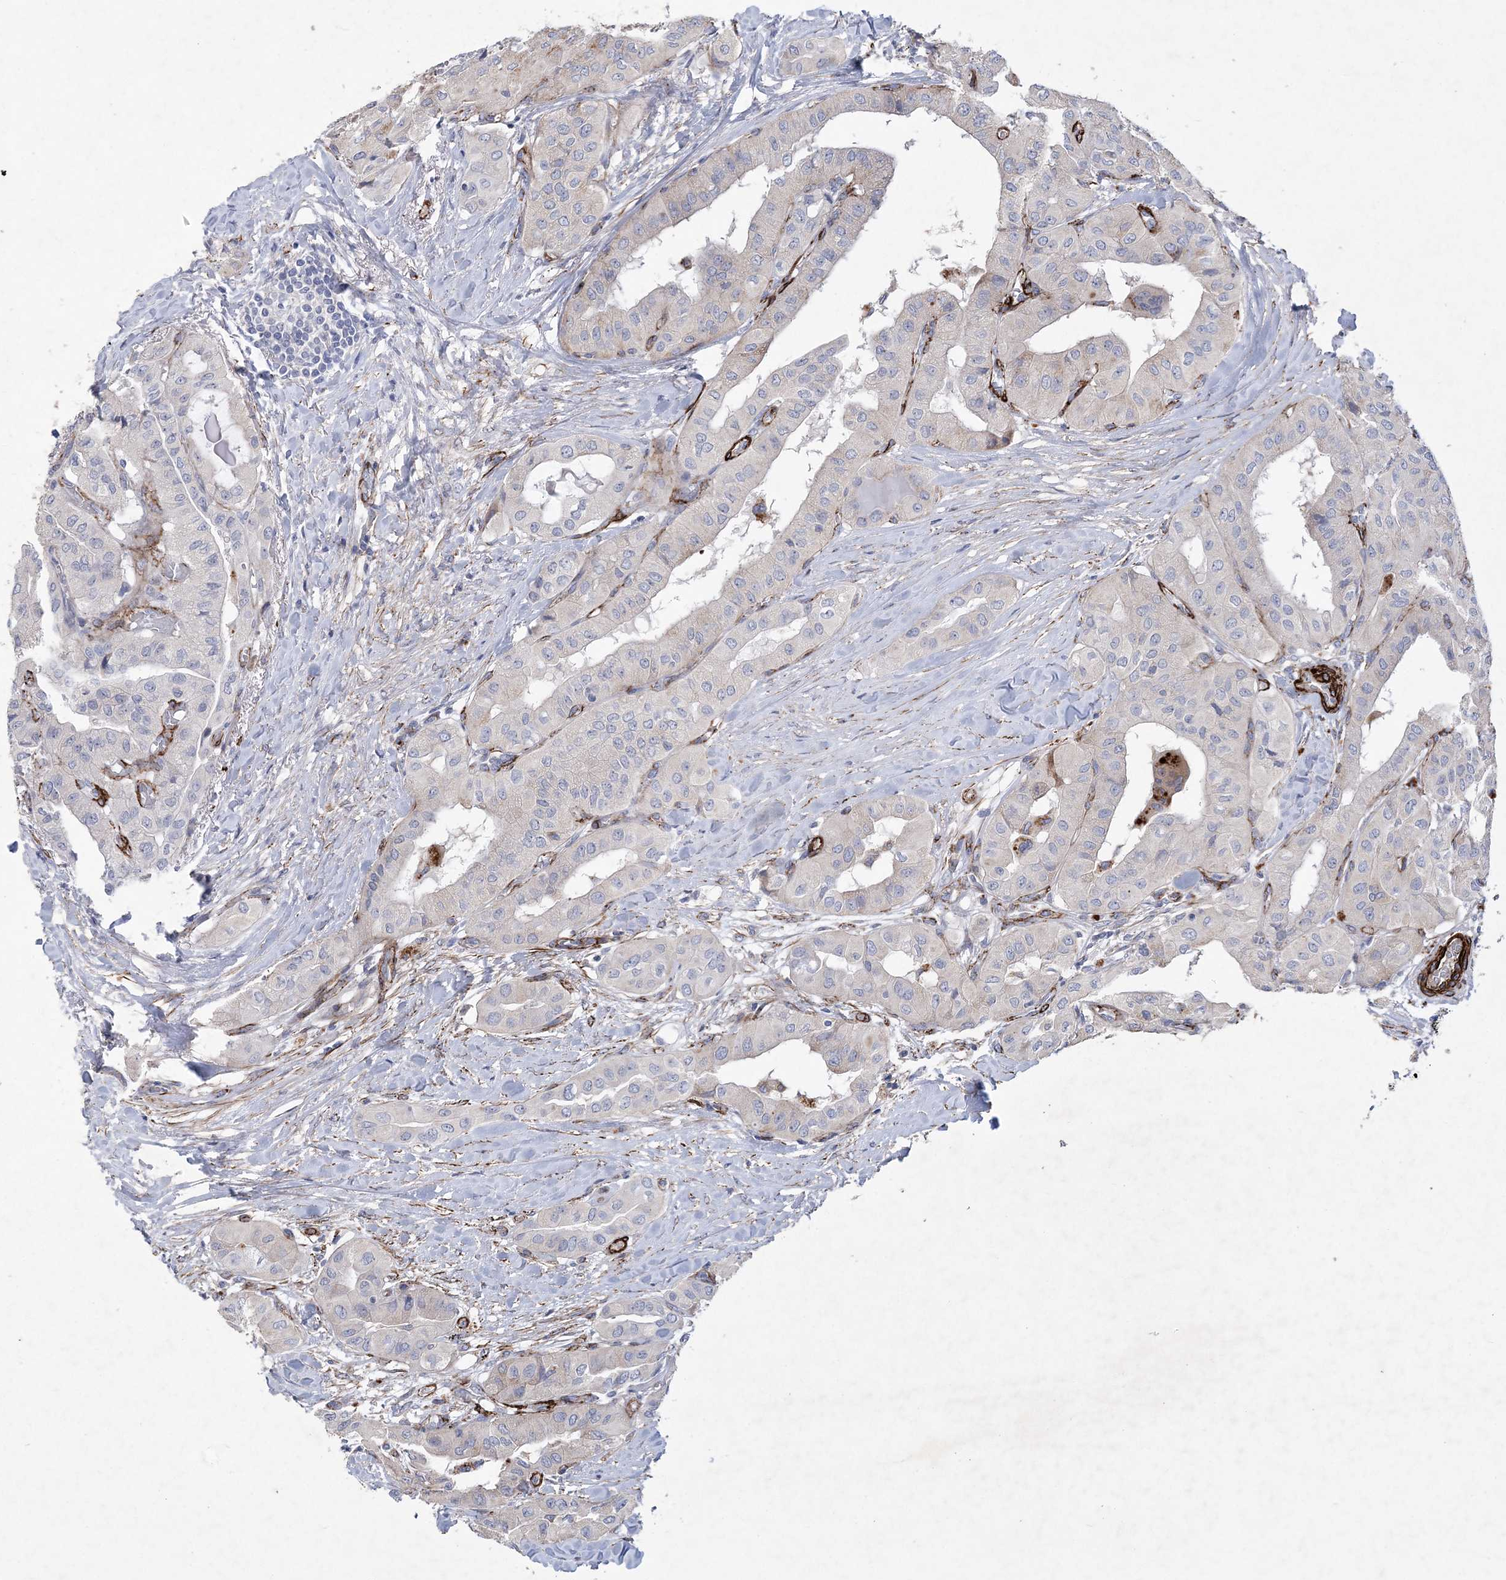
{"staining": {"intensity": "negative", "quantity": "none", "location": "none"}, "tissue": "thyroid cancer", "cell_type": "Tumor cells", "image_type": "cancer", "snomed": [{"axis": "morphology", "description": "Papillary adenocarcinoma, NOS"}, {"axis": "topography", "description": "Thyroid gland"}], "caption": "High magnification brightfield microscopy of thyroid cancer (papillary adenocarcinoma) stained with DAB (brown) and counterstained with hematoxylin (blue): tumor cells show no significant staining. The staining was performed using DAB (3,3'-diaminobenzidine) to visualize the protein expression in brown, while the nuclei were stained in blue with hematoxylin (Magnification: 20x).", "gene": "ARSJ", "patient": {"sex": "female", "age": 59}}